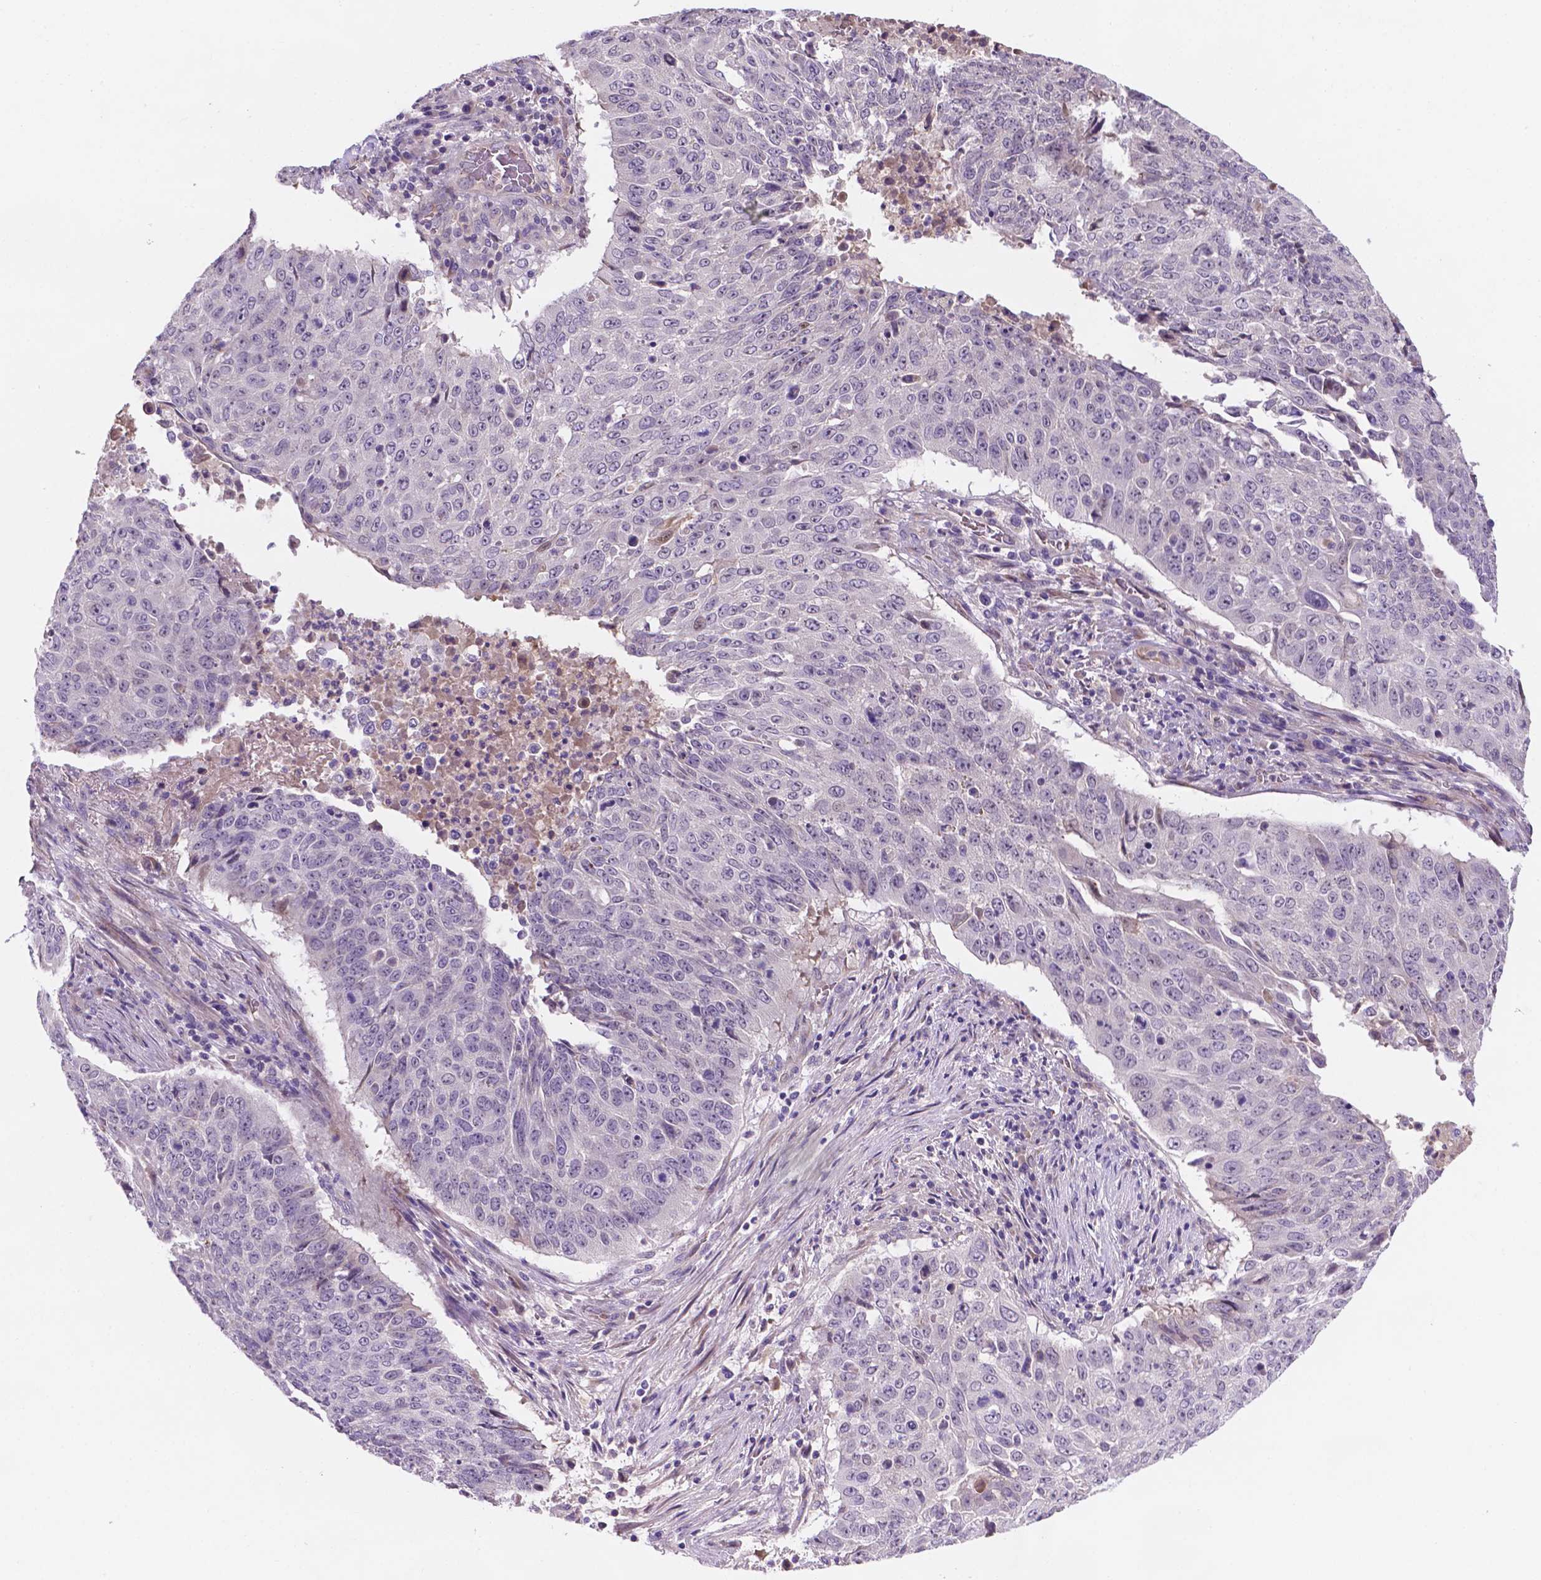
{"staining": {"intensity": "negative", "quantity": "none", "location": "none"}, "tissue": "lung cancer", "cell_type": "Tumor cells", "image_type": "cancer", "snomed": [{"axis": "morphology", "description": "Normal tissue, NOS"}, {"axis": "morphology", "description": "Squamous cell carcinoma, NOS"}, {"axis": "topography", "description": "Bronchus"}, {"axis": "topography", "description": "Lung"}], "caption": "This histopathology image is of lung squamous cell carcinoma stained with immunohistochemistry (IHC) to label a protein in brown with the nuclei are counter-stained blue. There is no expression in tumor cells. (DAB (3,3'-diaminobenzidine) immunohistochemistry visualized using brightfield microscopy, high magnification).", "gene": "TM4SF20", "patient": {"sex": "male", "age": 64}}